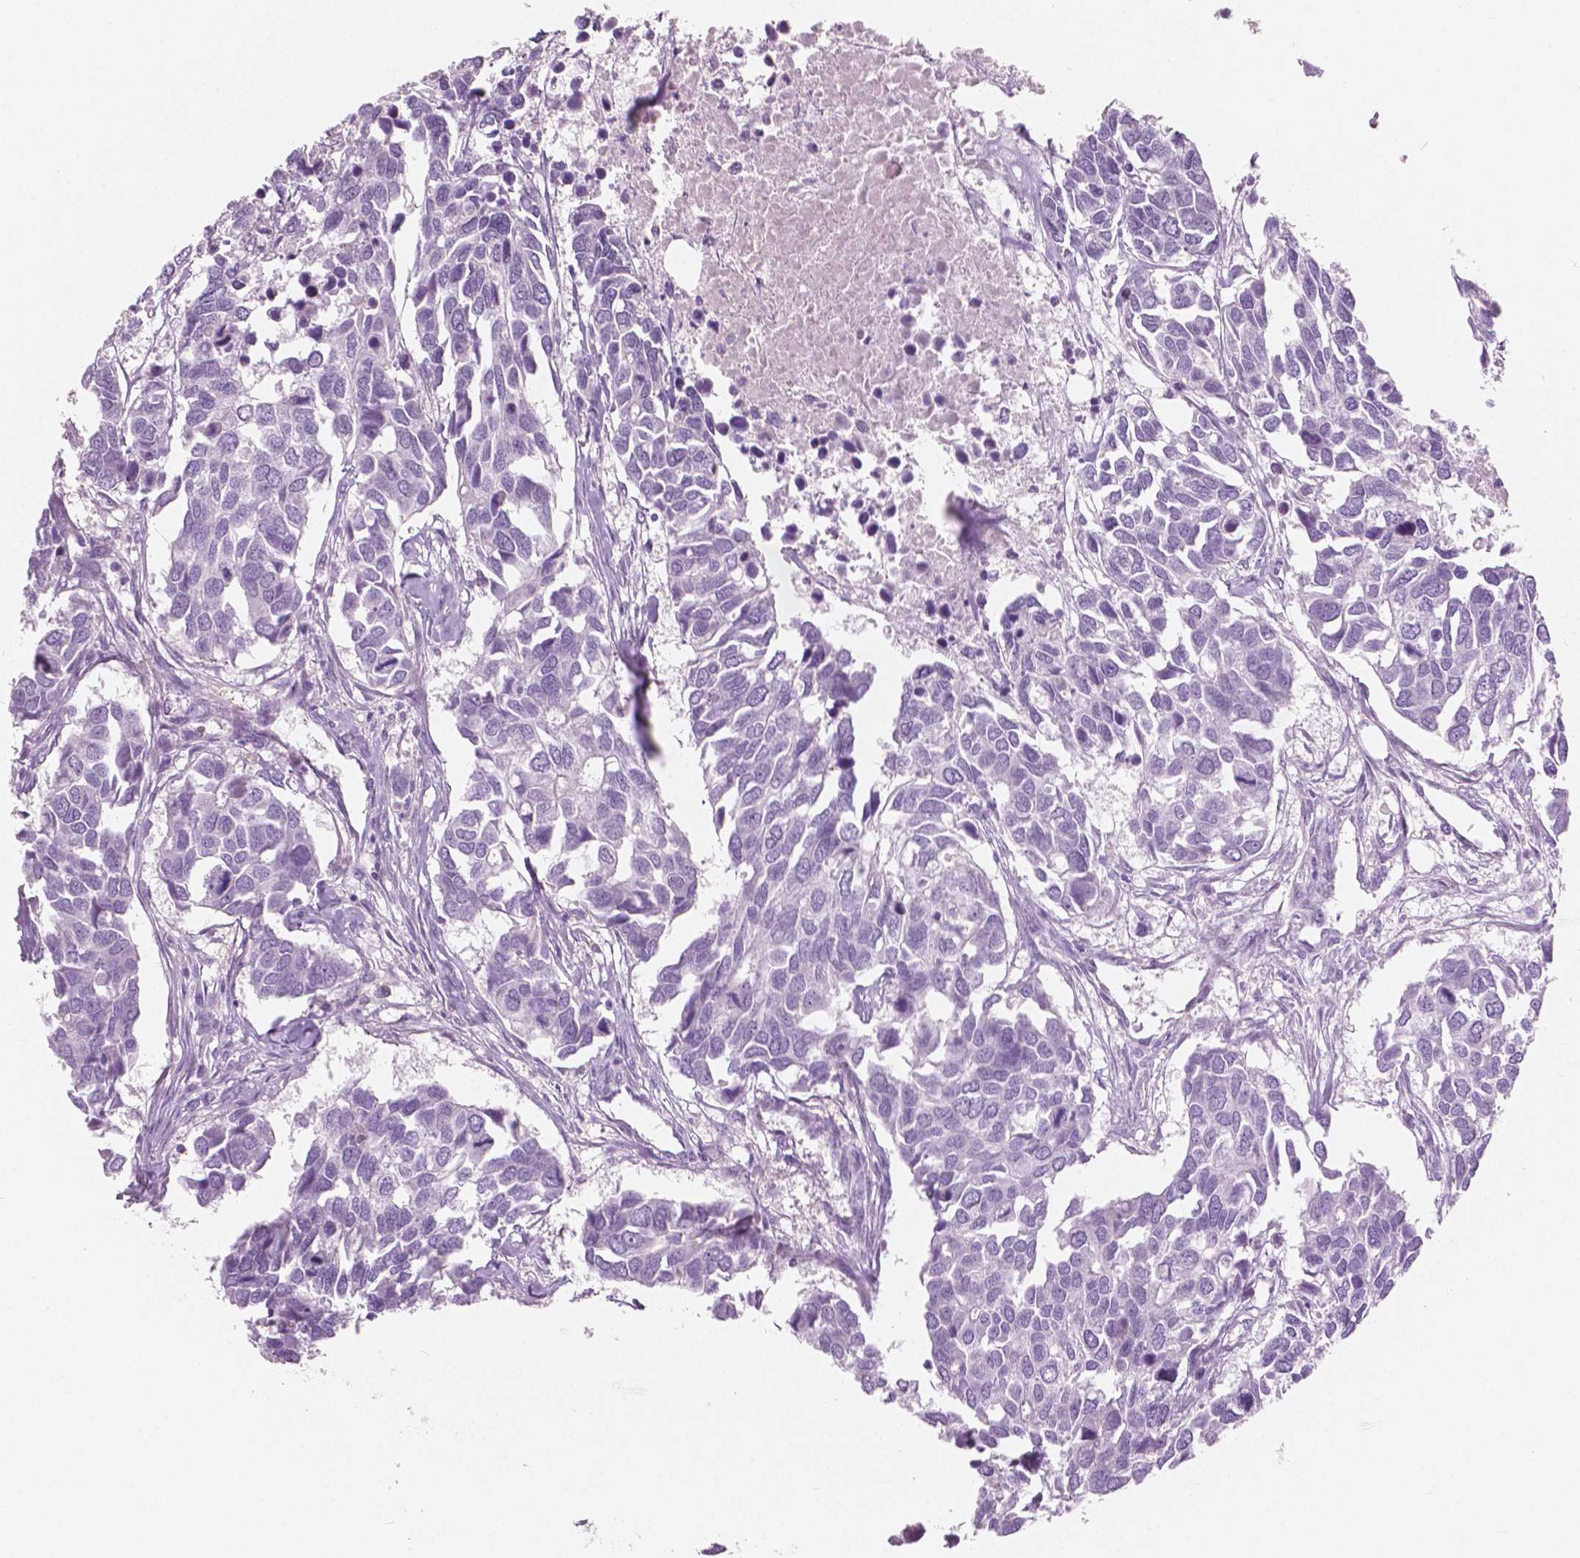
{"staining": {"intensity": "negative", "quantity": "none", "location": "none"}, "tissue": "breast cancer", "cell_type": "Tumor cells", "image_type": "cancer", "snomed": [{"axis": "morphology", "description": "Duct carcinoma"}, {"axis": "topography", "description": "Breast"}], "caption": "DAB (3,3'-diaminobenzidine) immunohistochemical staining of human breast infiltrating ductal carcinoma exhibits no significant staining in tumor cells.", "gene": "GALM", "patient": {"sex": "female", "age": 83}}